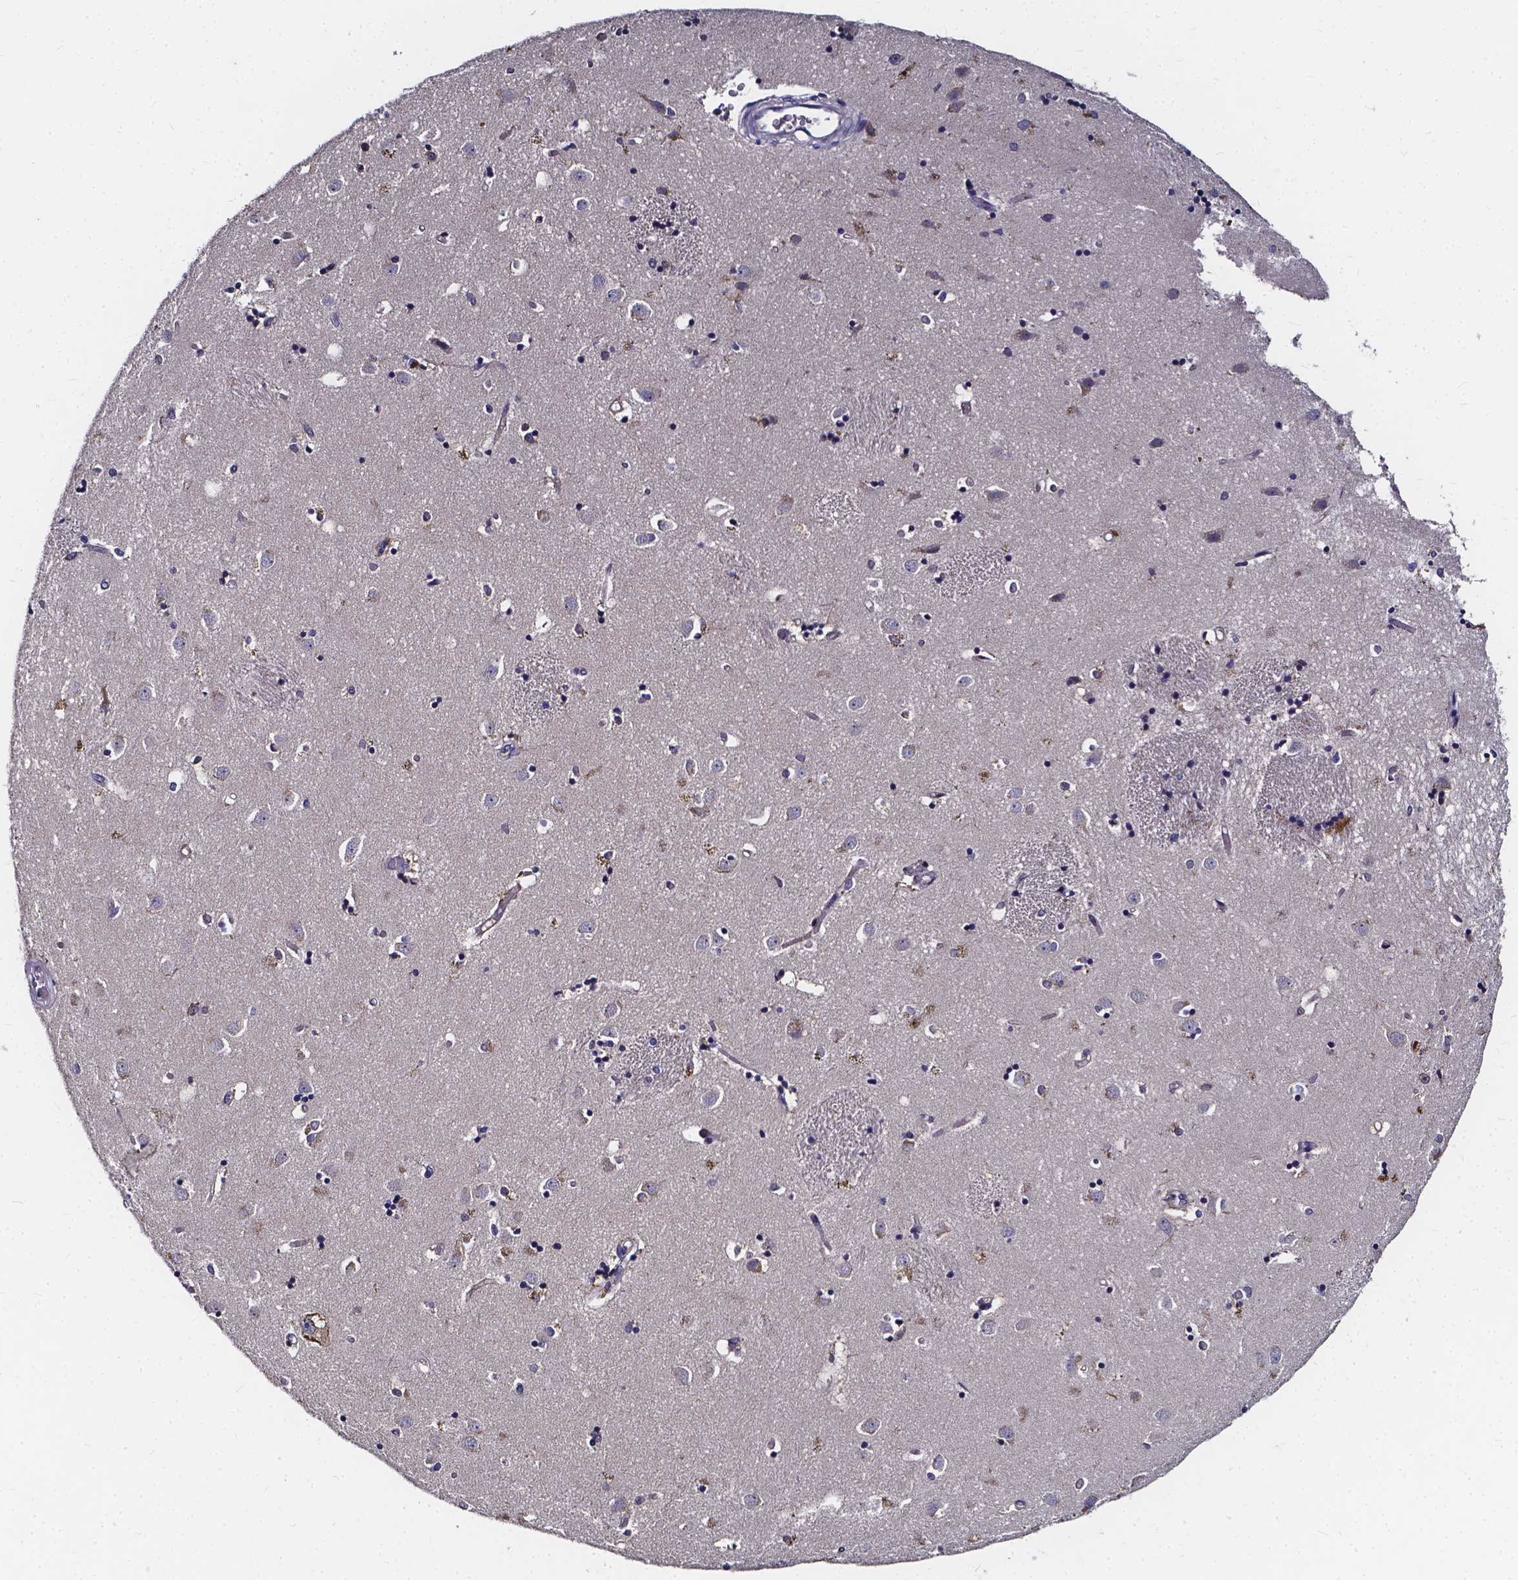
{"staining": {"intensity": "weak", "quantity": "<25%", "location": "cytoplasmic/membranous"}, "tissue": "caudate", "cell_type": "Glial cells", "image_type": "normal", "snomed": [{"axis": "morphology", "description": "Normal tissue, NOS"}, {"axis": "topography", "description": "Lateral ventricle wall"}], "caption": "Micrograph shows no protein expression in glial cells of normal caudate. (Stains: DAB (3,3'-diaminobenzidine) immunohistochemistry with hematoxylin counter stain, Microscopy: brightfield microscopy at high magnification).", "gene": "SOWAHA", "patient": {"sex": "male", "age": 54}}